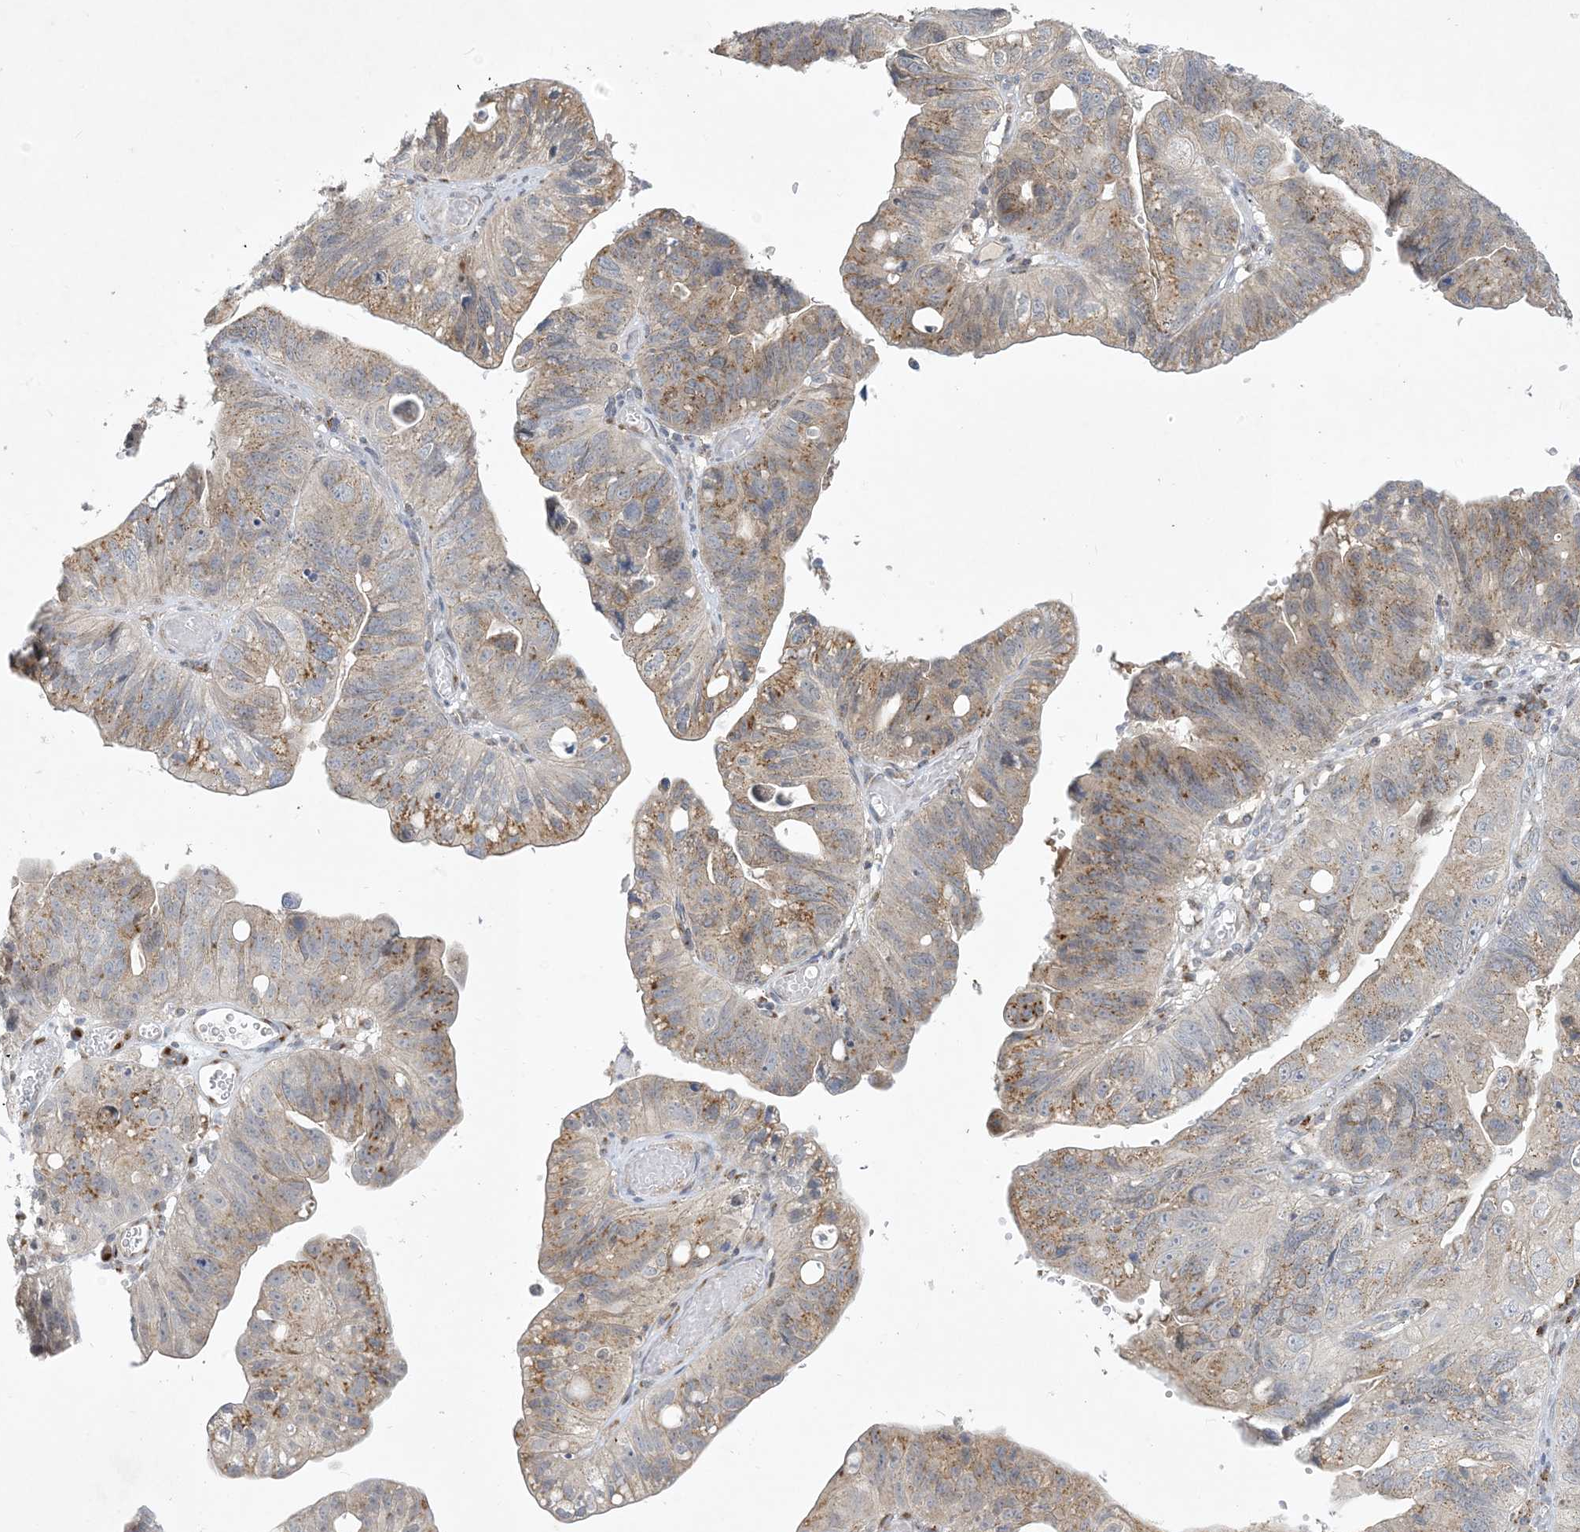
{"staining": {"intensity": "moderate", "quantity": "25%-75%", "location": "cytoplasmic/membranous"}, "tissue": "stomach cancer", "cell_type": "Tumor cells", "image_type": "cancer", "snomed": [{"axis": "morphology", "description": "Adenocarcinoma, NOS"}, {"axis": "topography", "description": "Stomach"}], "caption": "Moderate cytoplasmic/membranous protein staining is identified in approximately 25%-75% of tumor cells in stomach cancer (adenocarcinoma). The staining was performed using DAB (3,3'-diaminobenzidine) to visualize the protein expression in brown, while the nuclei were stained in blue with hematoxylin (Magnification: 20x).", "gene": "CCDC14", "patient": {"sex": "male", "age": 59}}